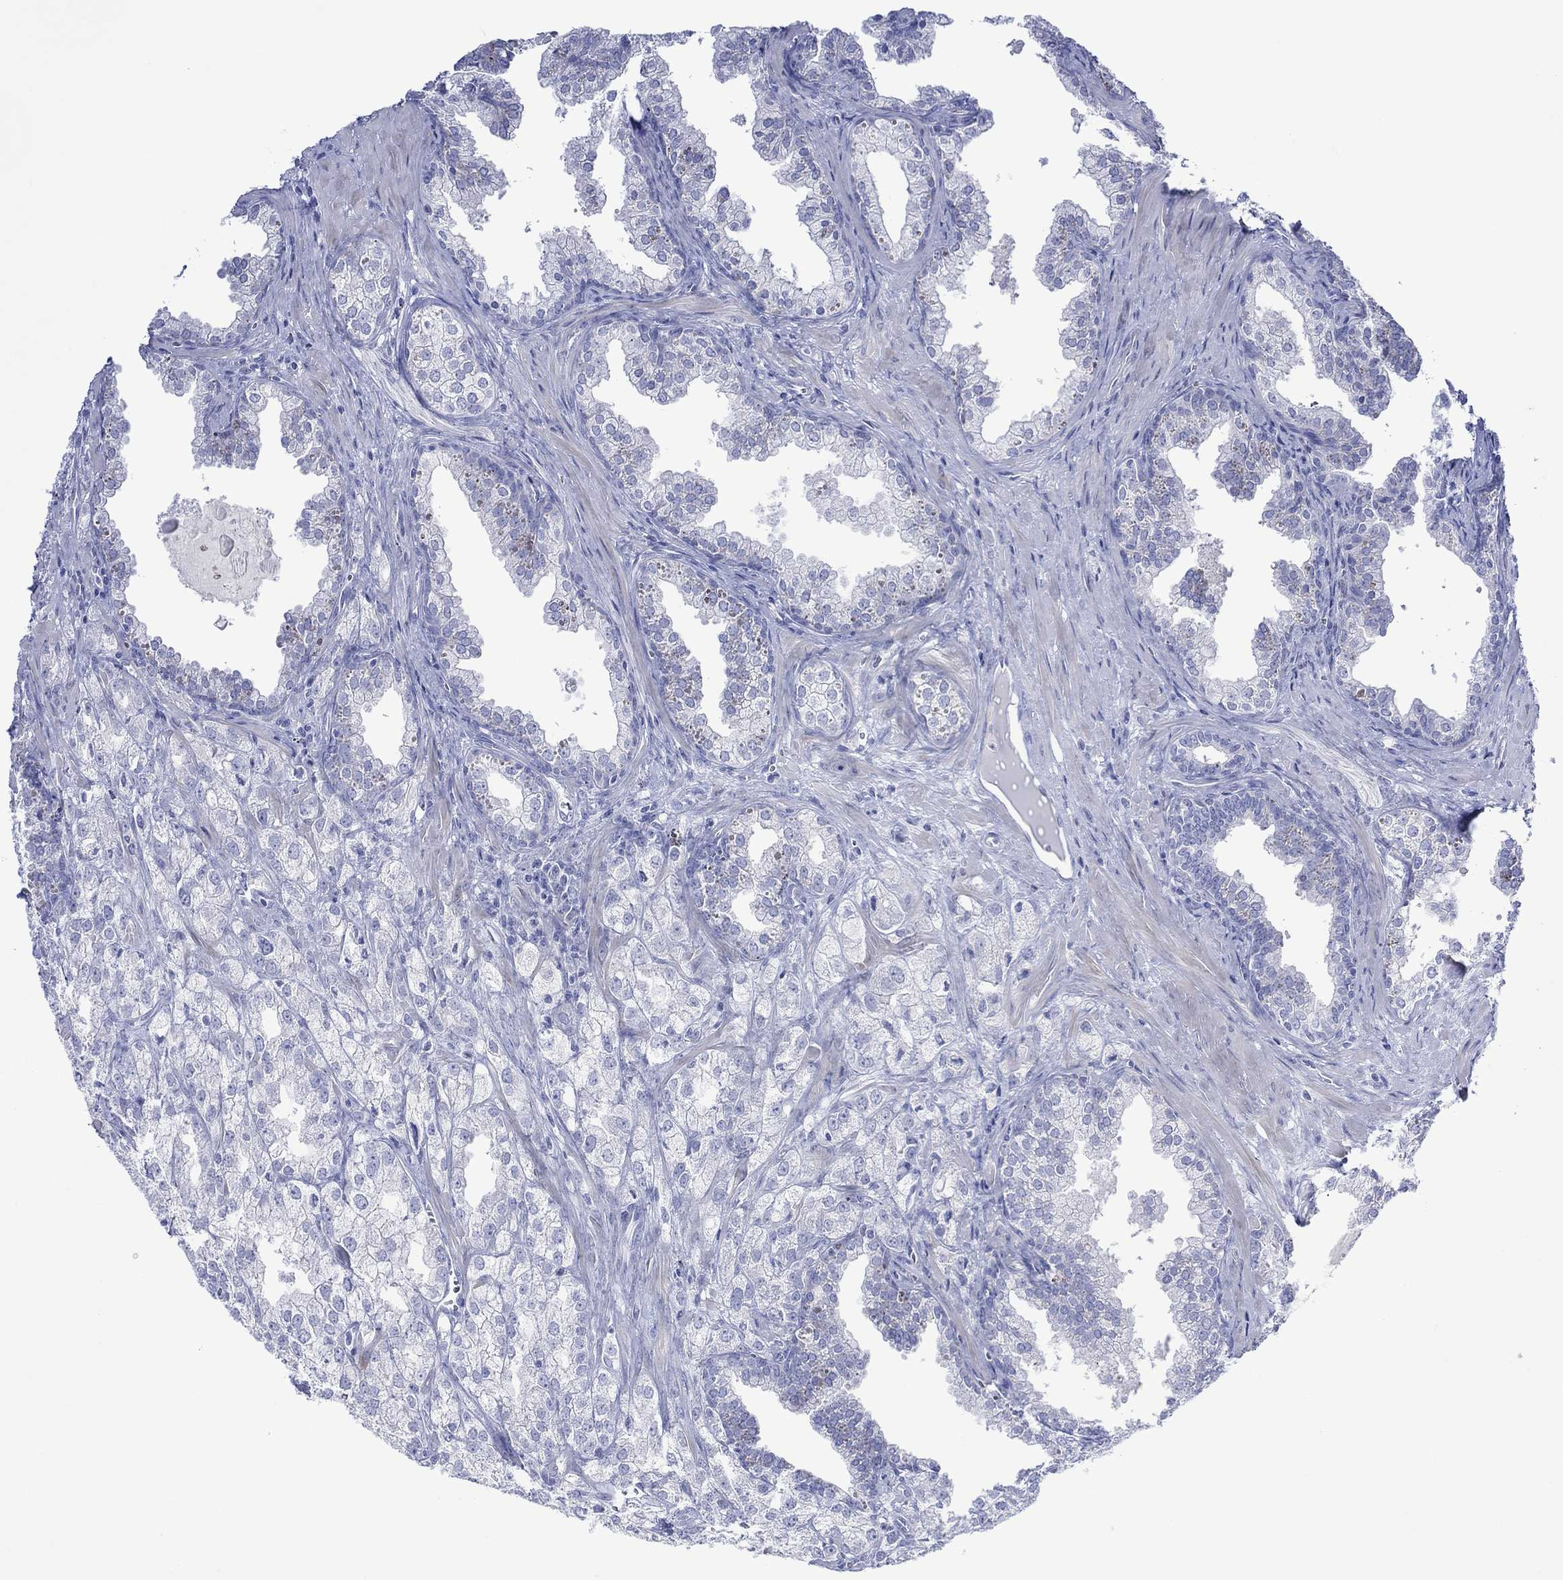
{"staining": {"intensity": "negative", "quantity": "none", "location": "none"}, "tissue": "prostate cancer", "cell_type": "Tumor cells", "image_type": "cancer", "snomed": [{"axis": "morphology", "description": "Adenocarcinoma, NOS"}, {"axis": "topography", "description": "Prostate"}], "caption": "Immunohistochemical staining of prostate adenocarcinoma exhibits no significant staining in tumor cells.", "gene": "MLANA", "patient": {"sex": "male", "age": 70}}